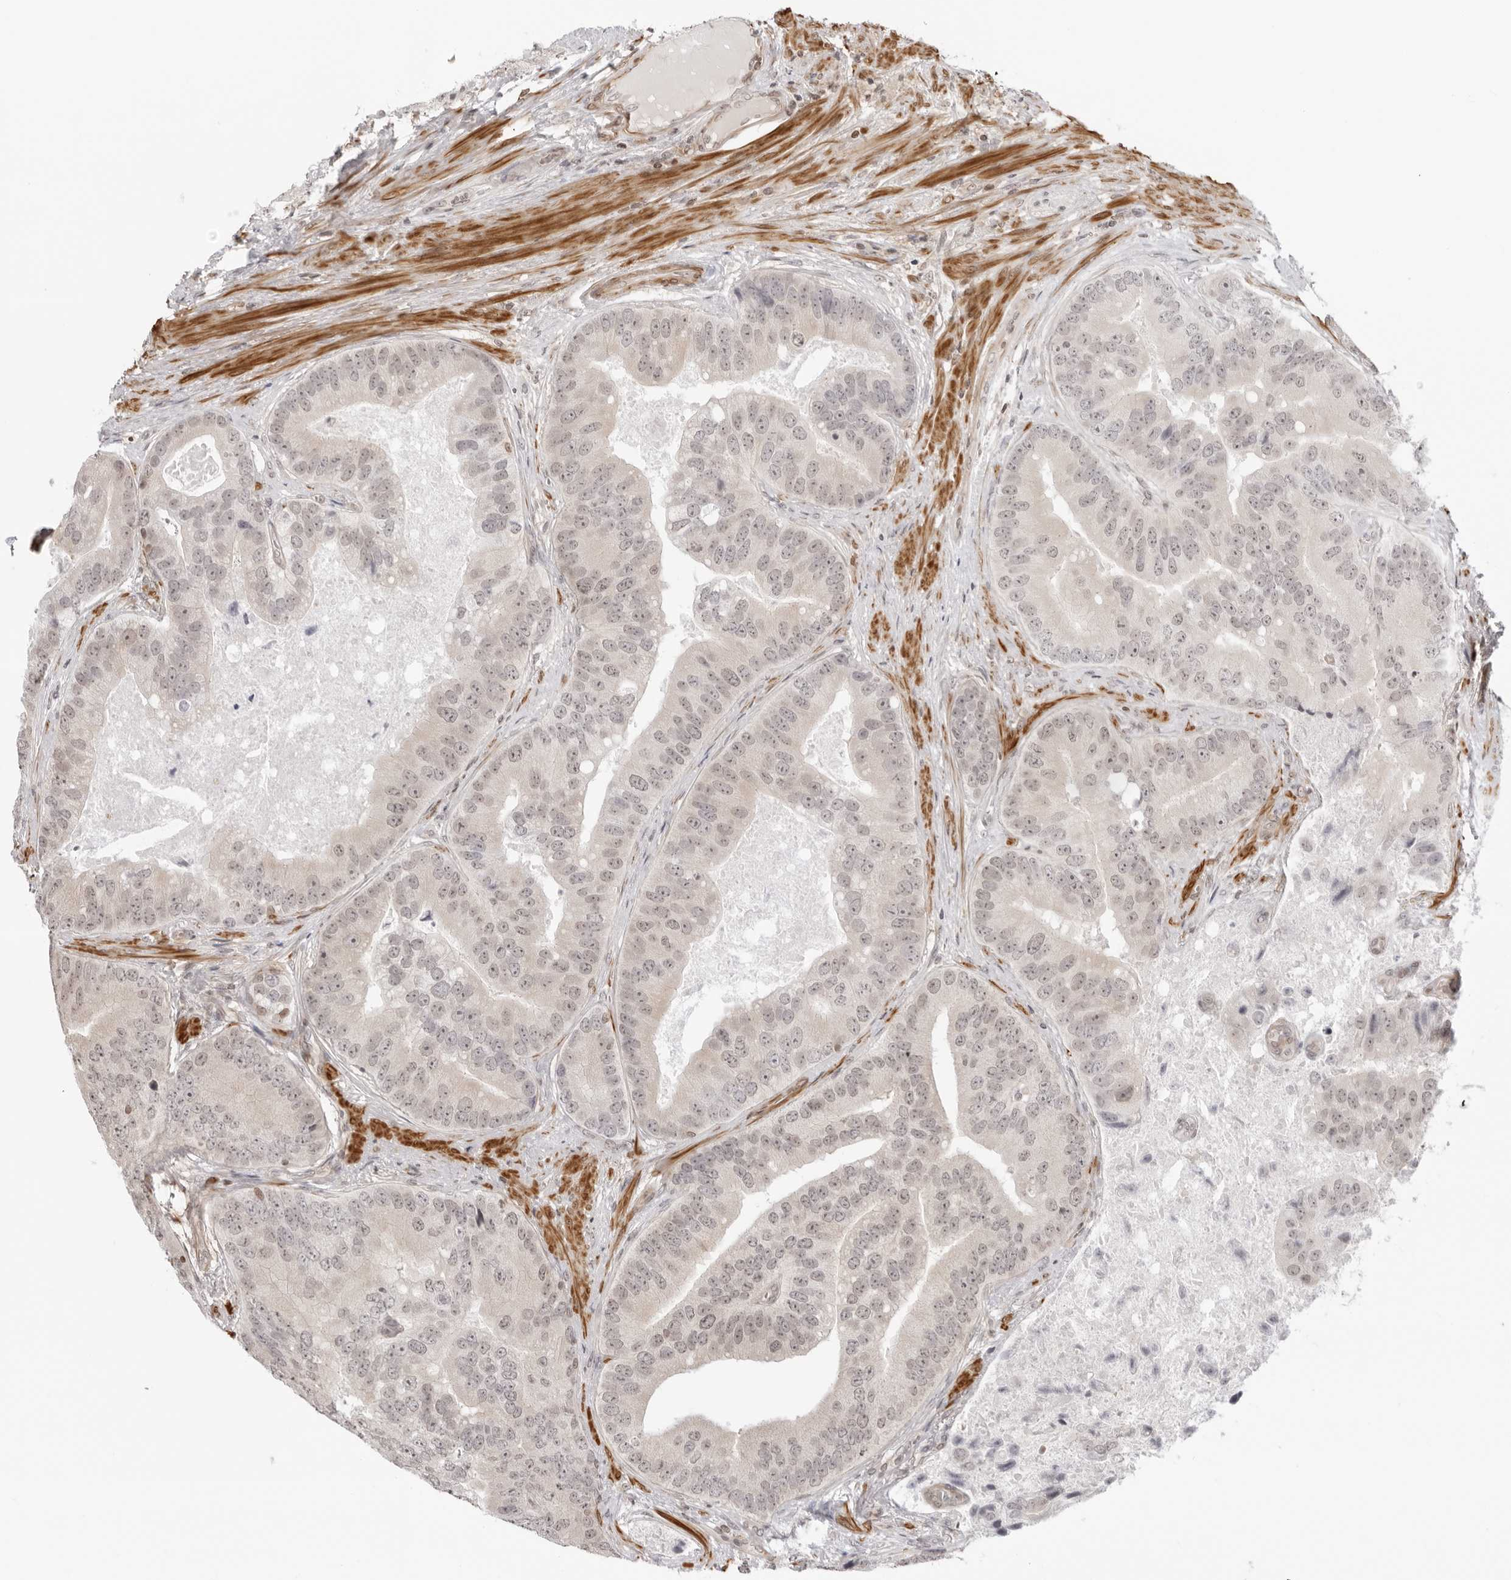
{"staining": {"intensity": "negative", "quantity": "none", "location": "none"}, "tissue": "prostate cancer", "cell_type": "Tumor cells", "image_type": "cancer", "snomed": [{"axis": "morphology", "description": "Adenocarcinoma, High grade"}, {"axis": "topography", "description": "Prostate"}], "caption": "Tumor cells show no significant protein staining in high-grade adenocarcinoma (prostate).", "gene": "RNF146", "patient": {"sex": "male", "age": 70}}